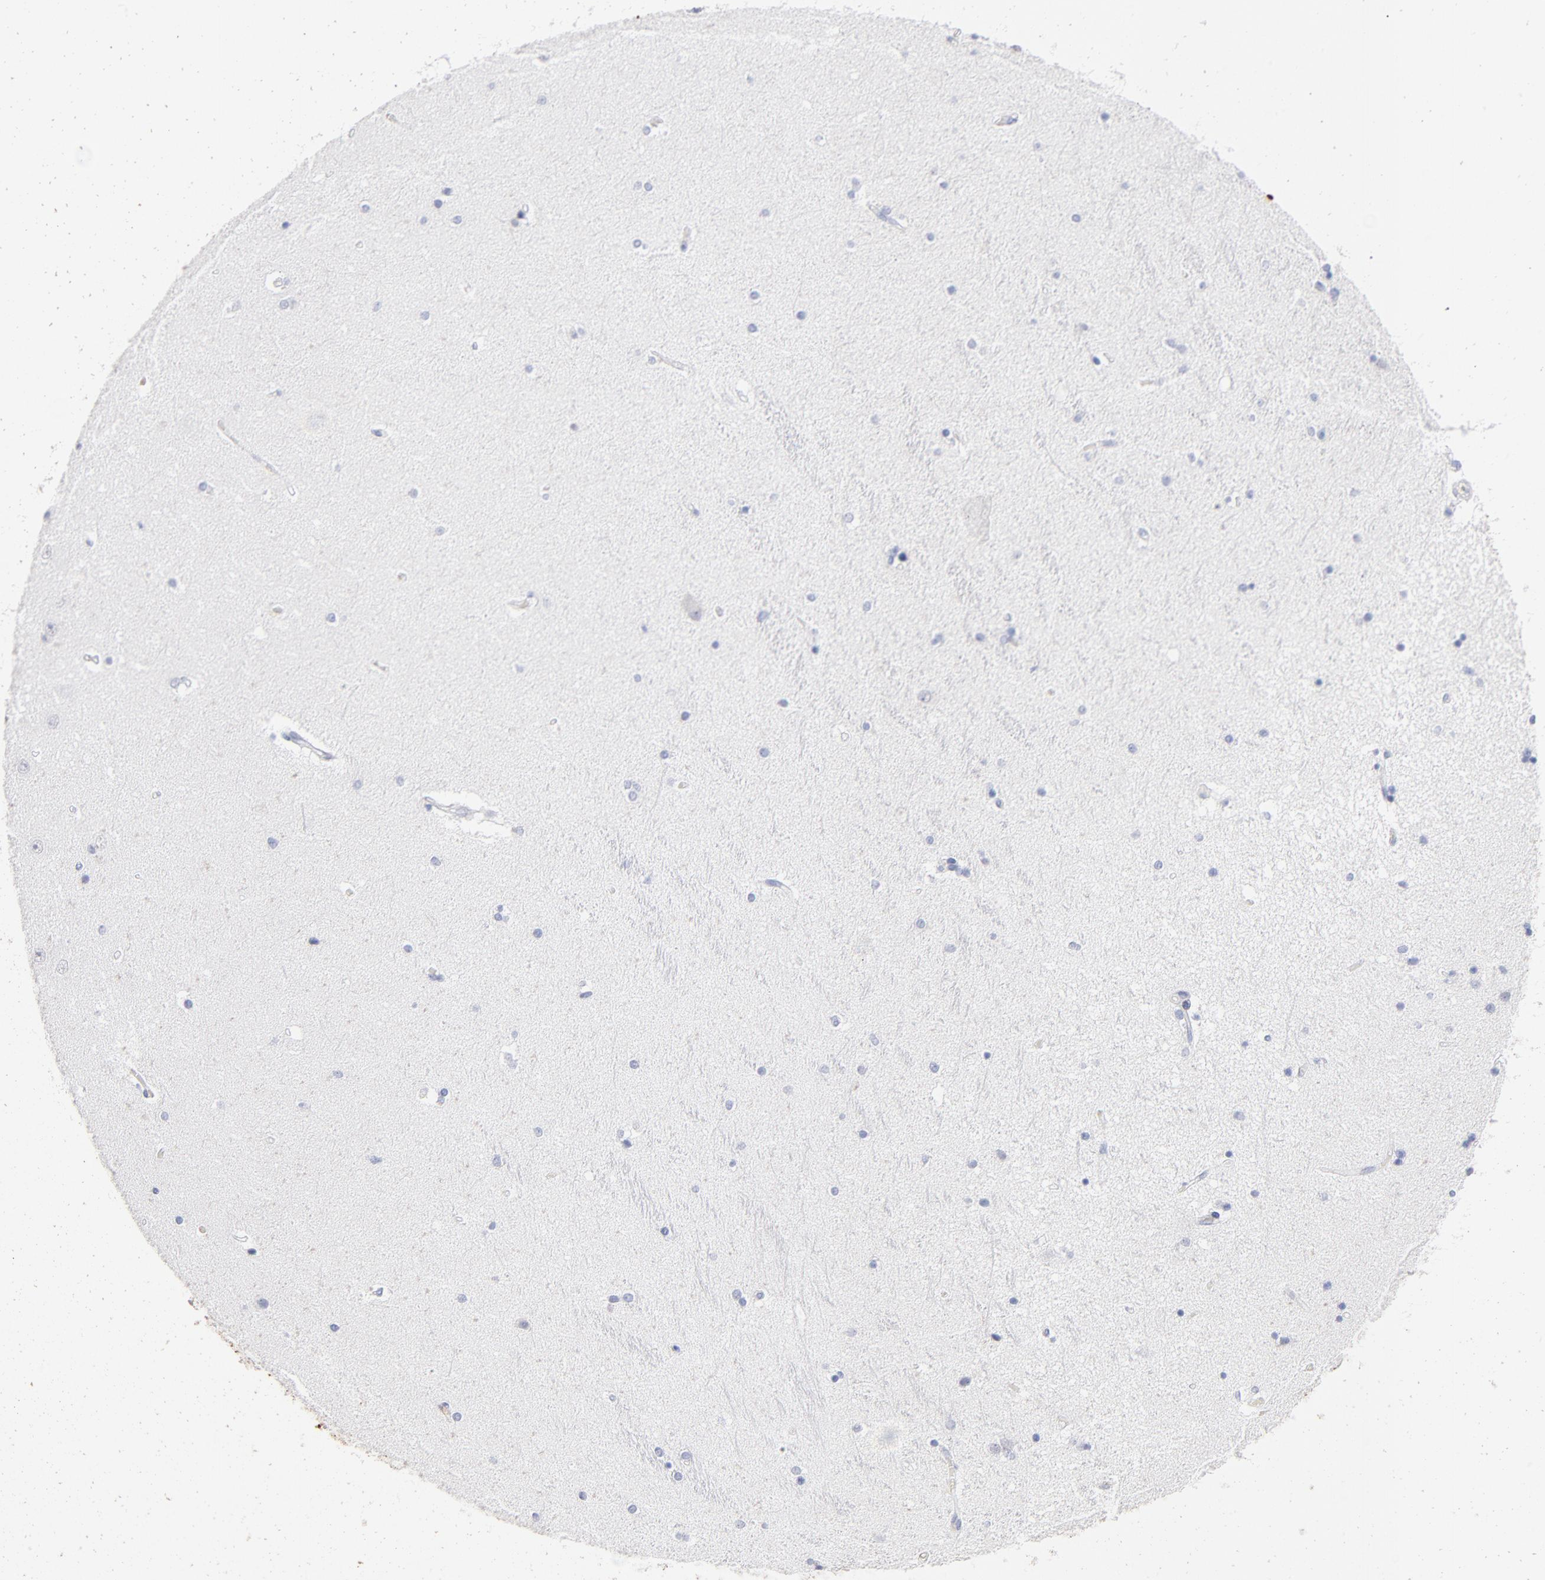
{"staining": {"intensity": "negative", "quantity": "none", "location": "none"}, "tissue": "hippocampus", "cell_type": "Glial cells", "image_type": "normal", "snomed": [{"axis": "morphology", "description": "Normal tissue, NOS"}, {"axis": "topography", "description": "Hippocampus"}], "caption": "DAB immunohistochemical staining of unremarkable human hippocampus reveals no significant expression in glial cells. The staining was performed using DAB to visualize the protein expression in brown, while the nuclei were stained in blue with hematoxylin (Magnification: 20x).", "gene": "ARG1", "patient": {"sex": "female", "age": 54}}